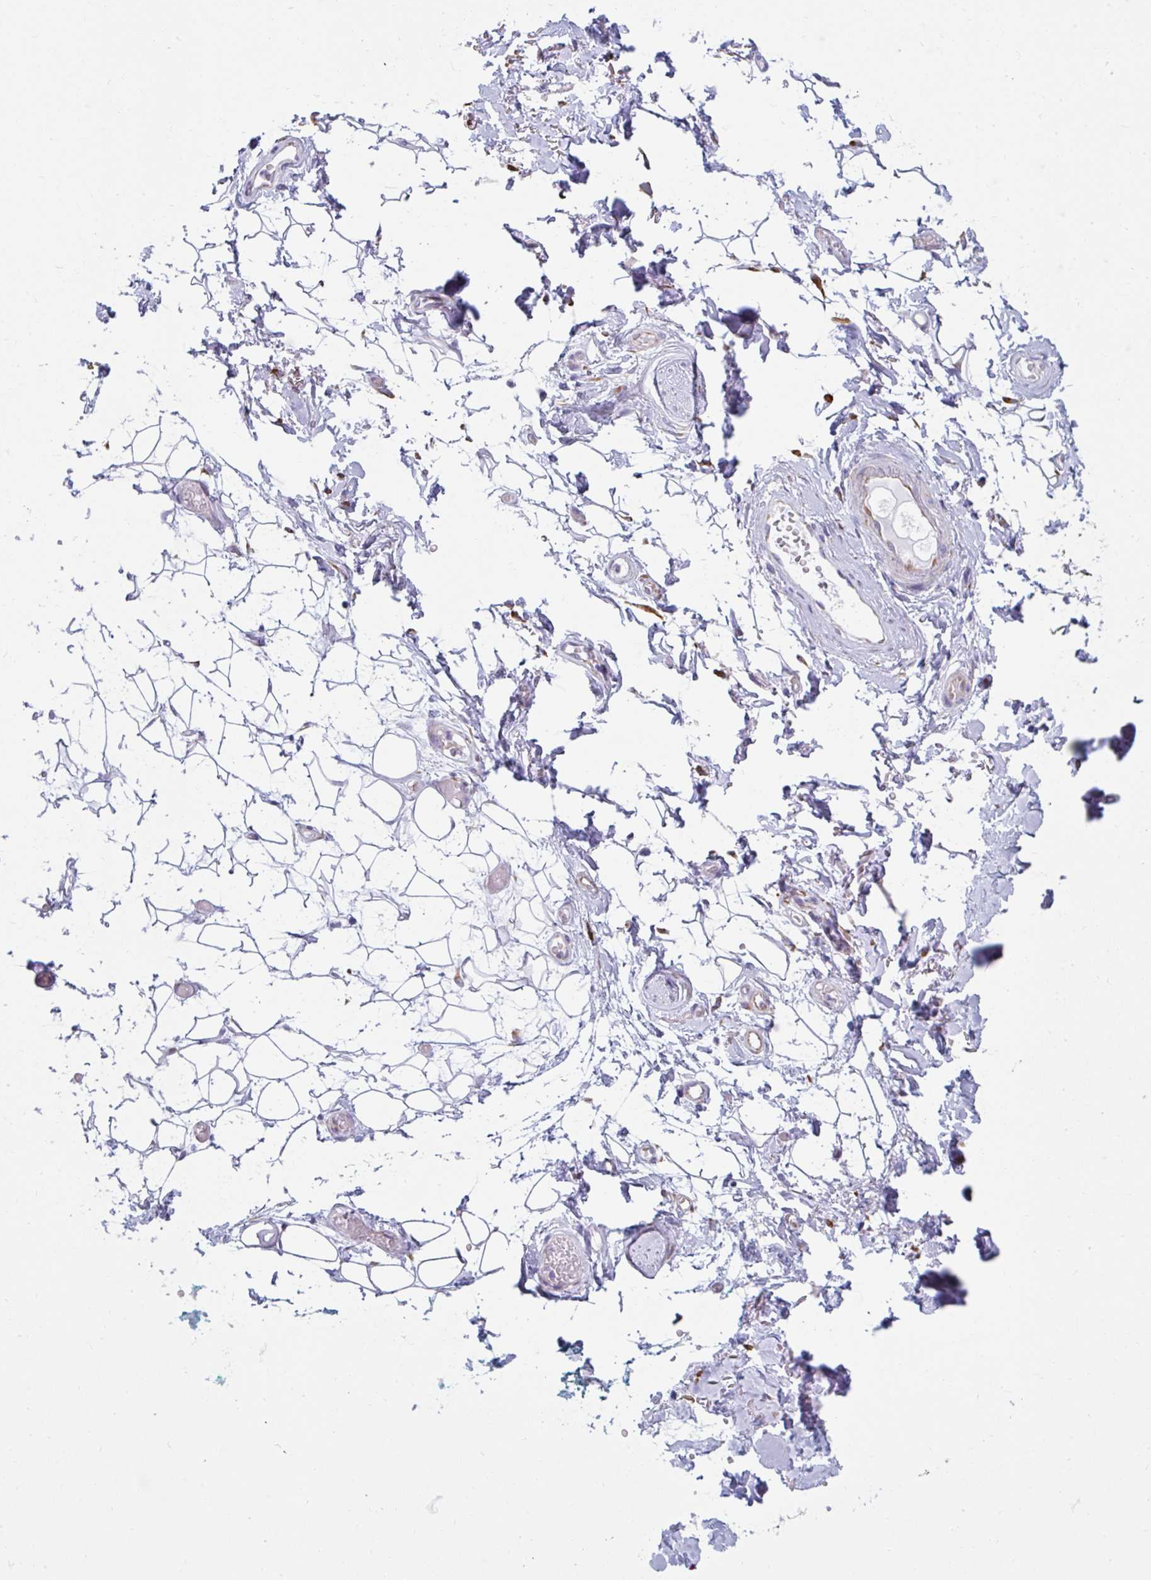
{"staining": {"intensity": "negative", "quantity": "none", "location": "none"}, "tissue": "adipose tissue", "cell_type": "Adipocytes", "image_type": "normal", "snomed": [{"axis": "morphology", "description": "Normal tissue, NOS"}, {"axis": "topography", "description": "Anal"}, {"axis": "topography", "description": "Peripheral nerve tissue"}], "caption": "Normal adipose tissue was stained to show a protein in brown. There is no significant expression in adipocytes. The staining was performed using DAB to visualize the protein expression in brown, while the nuclei were stained in blue with hematoxylin (Magnification: 20x).", "gene": "SHROOM1", "patient": {"sex": "male", "age": 78}}